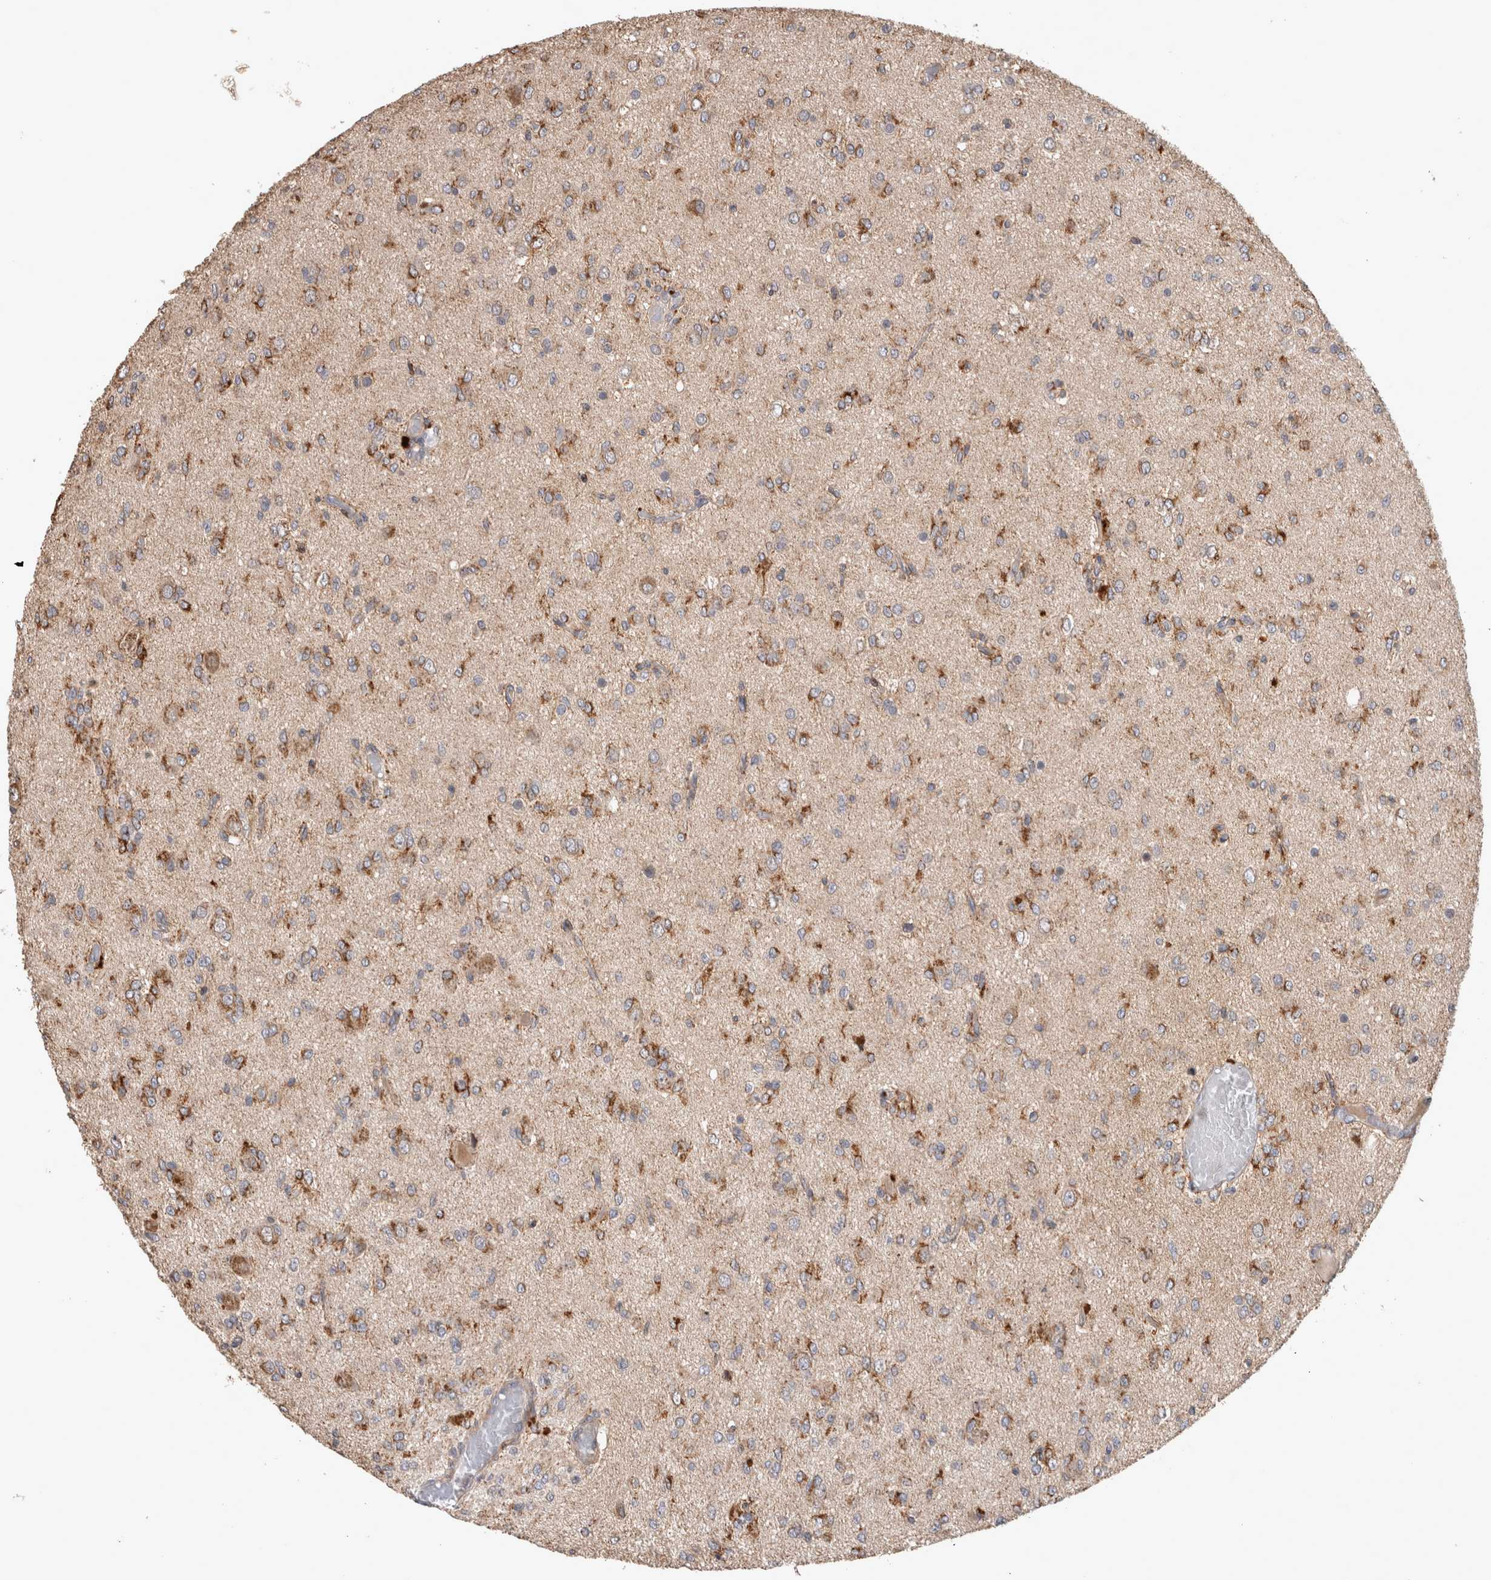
{"staining": {"intensity": "moderate", "quantity": "25%-75%", "location": "cytoplasmic/membranous"}, "tissue": "glioma", "cell_type": "Tumor cells", "image_type": "cancer", "snomed": [{"axis": "morphology", "description": "Glioma, malignant, High grade"}, {"axis": "topography", "description": "Brain"}], "caption": "Immunohistochemical staining of high-grade glioma (malignant) exhibits moderate cytoplasmic/membranous protein expression in approximately 25%-75% of tumor cells.", "gene": "SERAC1", "patient": {"sex": "female", "age": 59}}